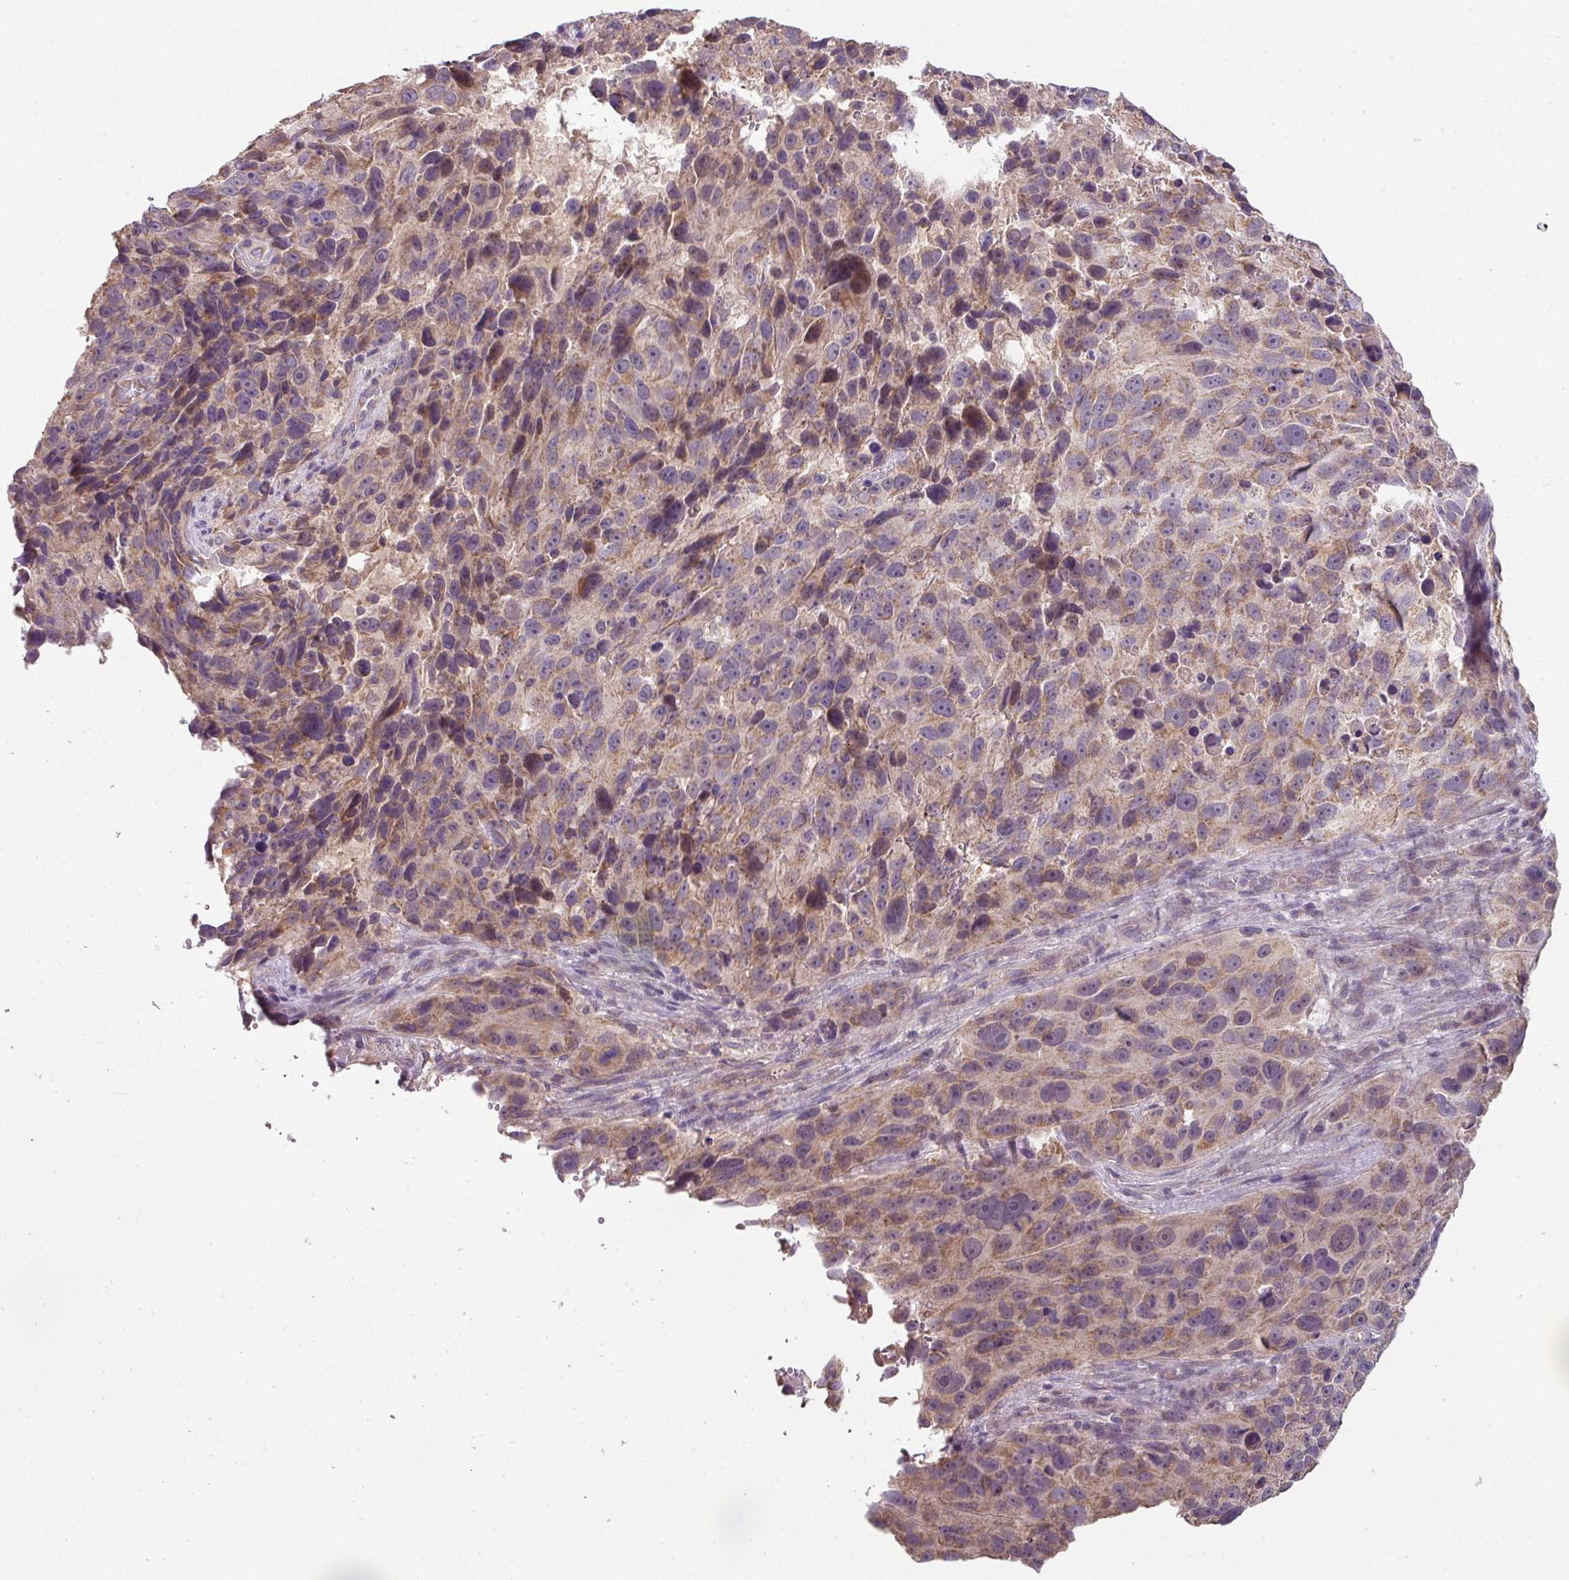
{"staining": {"intensity": "moderate", "quantity": ">75%", "location": "cytoplasmic/membranous"}, "tissue": "melanoma", "cell_type": "Tumor cells", "image_type": "cancer", "snomed": [{"axis": "morphology", "description": "Malignant melanoma, NOS"}, {"axis": "topography", "description": "Skin"}], "caption": "Human melanoma stained for a protein (brown) displays moderate cytoplasmic/membranous positive staining in approximately >75% of tumor cells.", "gene": "PALS2", "patient": {"sex": "male", "age": 84}}